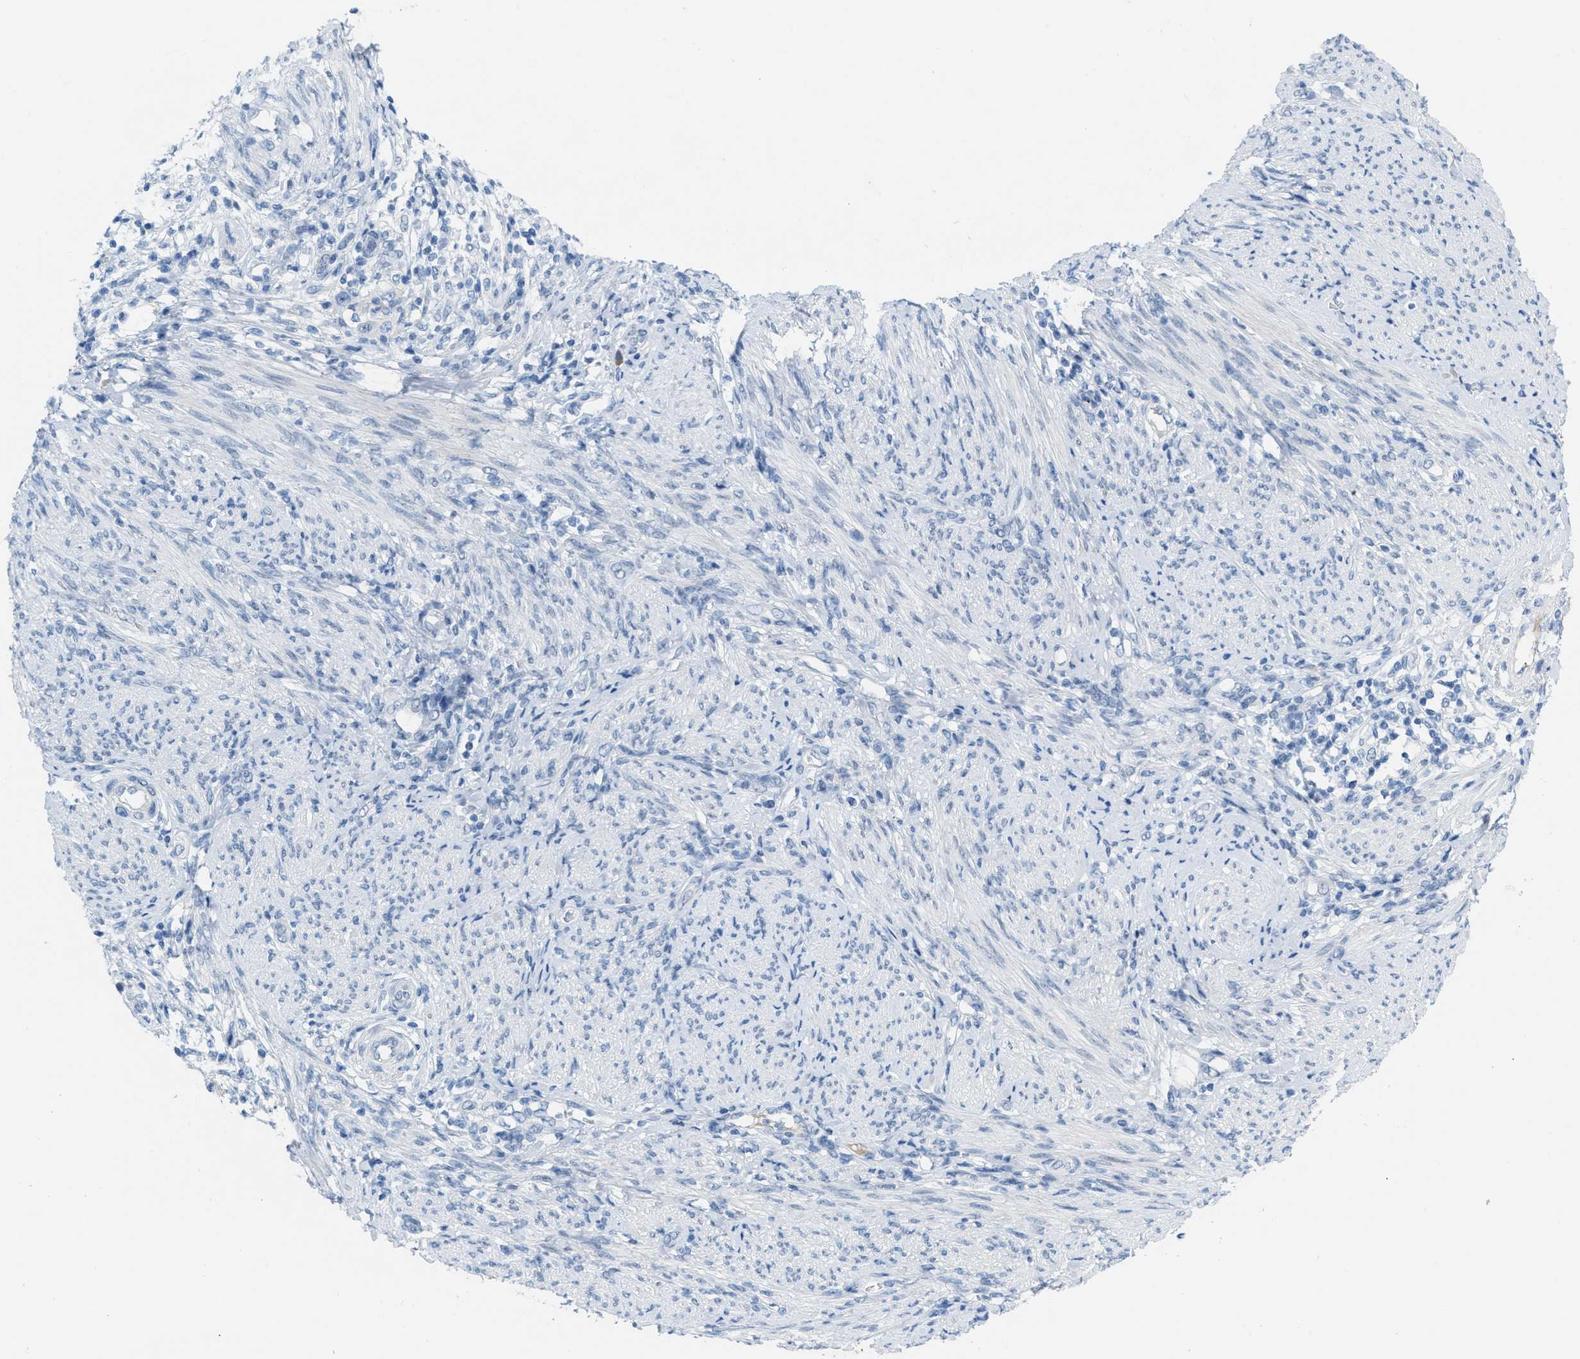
{"staining": {"intensity": "negative", "quantity": "none", "location": "none"}, "tissue": "endometrial cancer", "cell_type": "Tumor cells", "image_type": "cancer", "snomed": [{"axis": "morphology", "description": "Adenocarcinoma, NOS"}, {"axis": "topography", "description": "Endometrium"}], "caption": "DAB immunohistochemical staining of human endometrial cancer exhibits no significant staining in tumor cells. (DAB immunohistochemistry, high magnification).", "gene": "HSF2", "patient": {"sex": "female", "age": 85}}